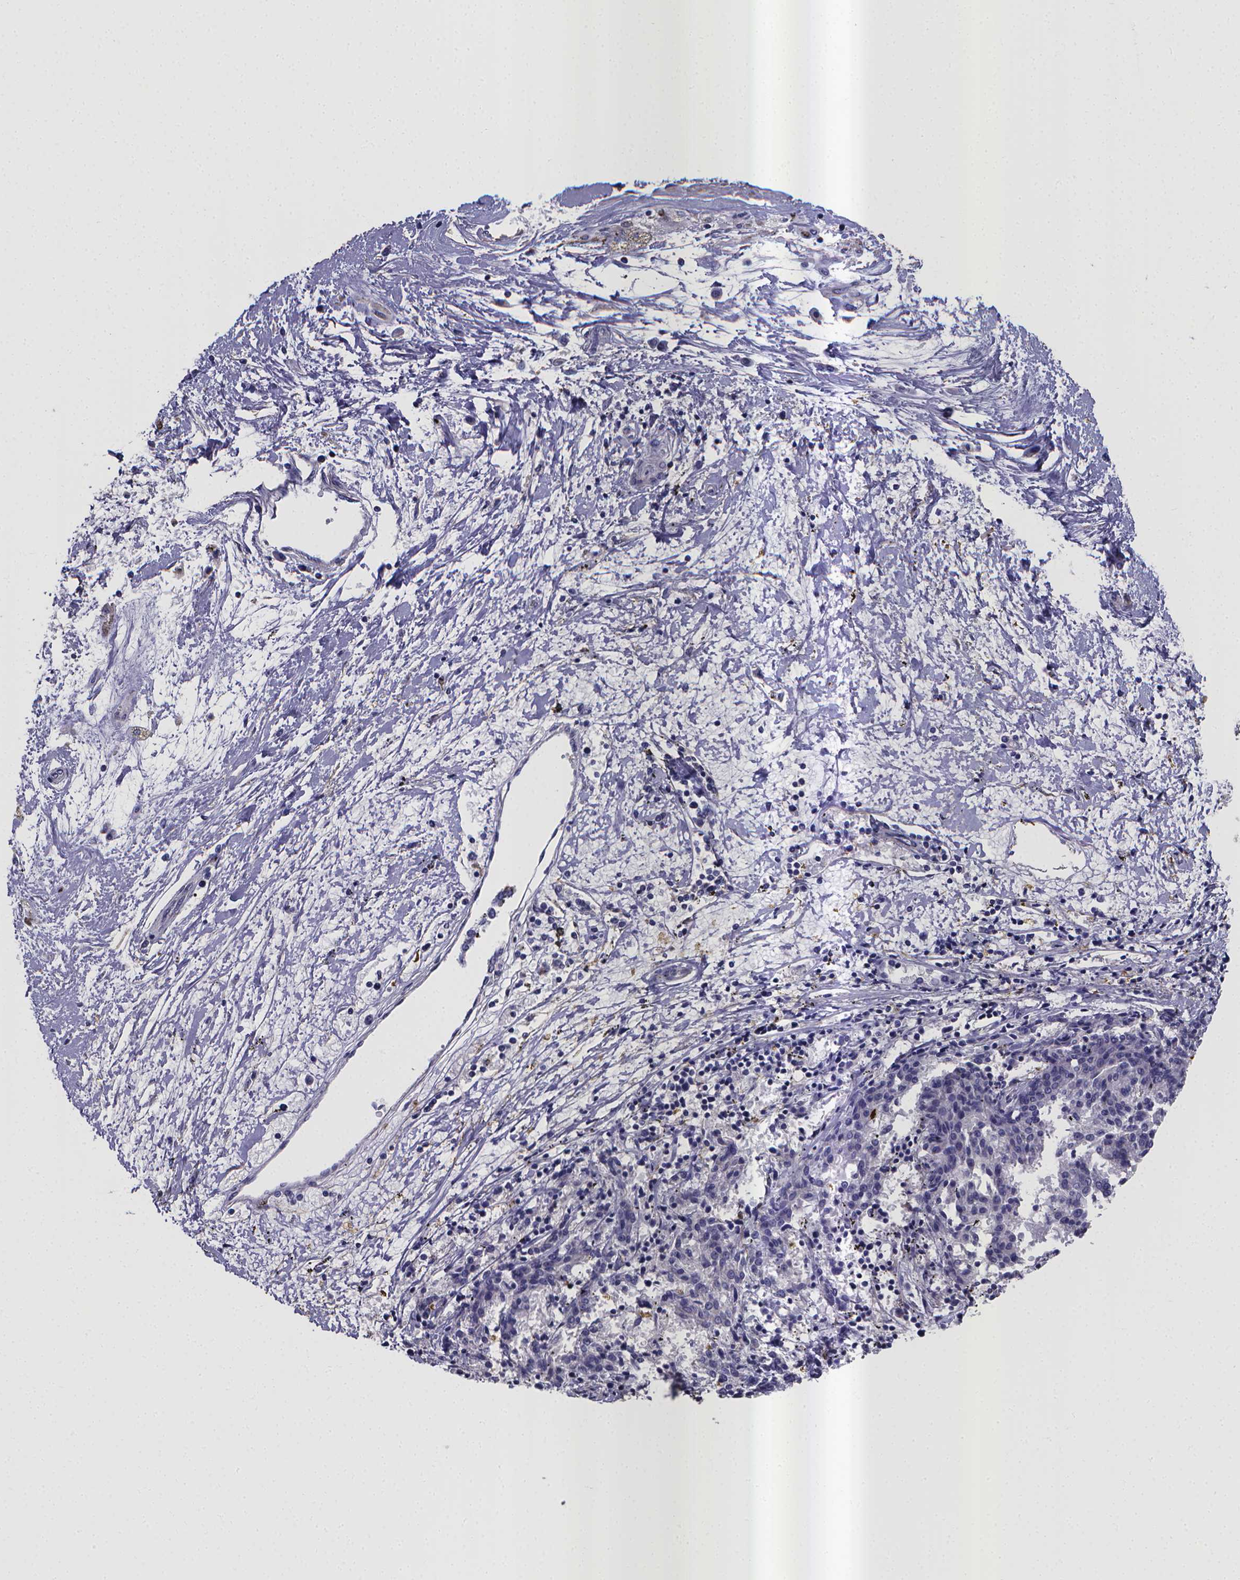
{"staining": {"intensity": "negative", "quantity": "none", "location": "none"}, "tissue": "melanoma", "cell_type": "Tumor cells", "image_type": "cancer", "snomed": [{"axis": "morphology", "description": "Malignant melanoma, NOS"}, {"axis": "topography", "description": "Skin"}], "caption": "The immunohistochemistry (IHC) histopathology image has no significant positivity in tumor cells of malignant melanoma tissue. (DAB immunohistochemistry (IHC), high magnification).", "gene": "RERG", "patient": {"sex": "female", "age": 72}}